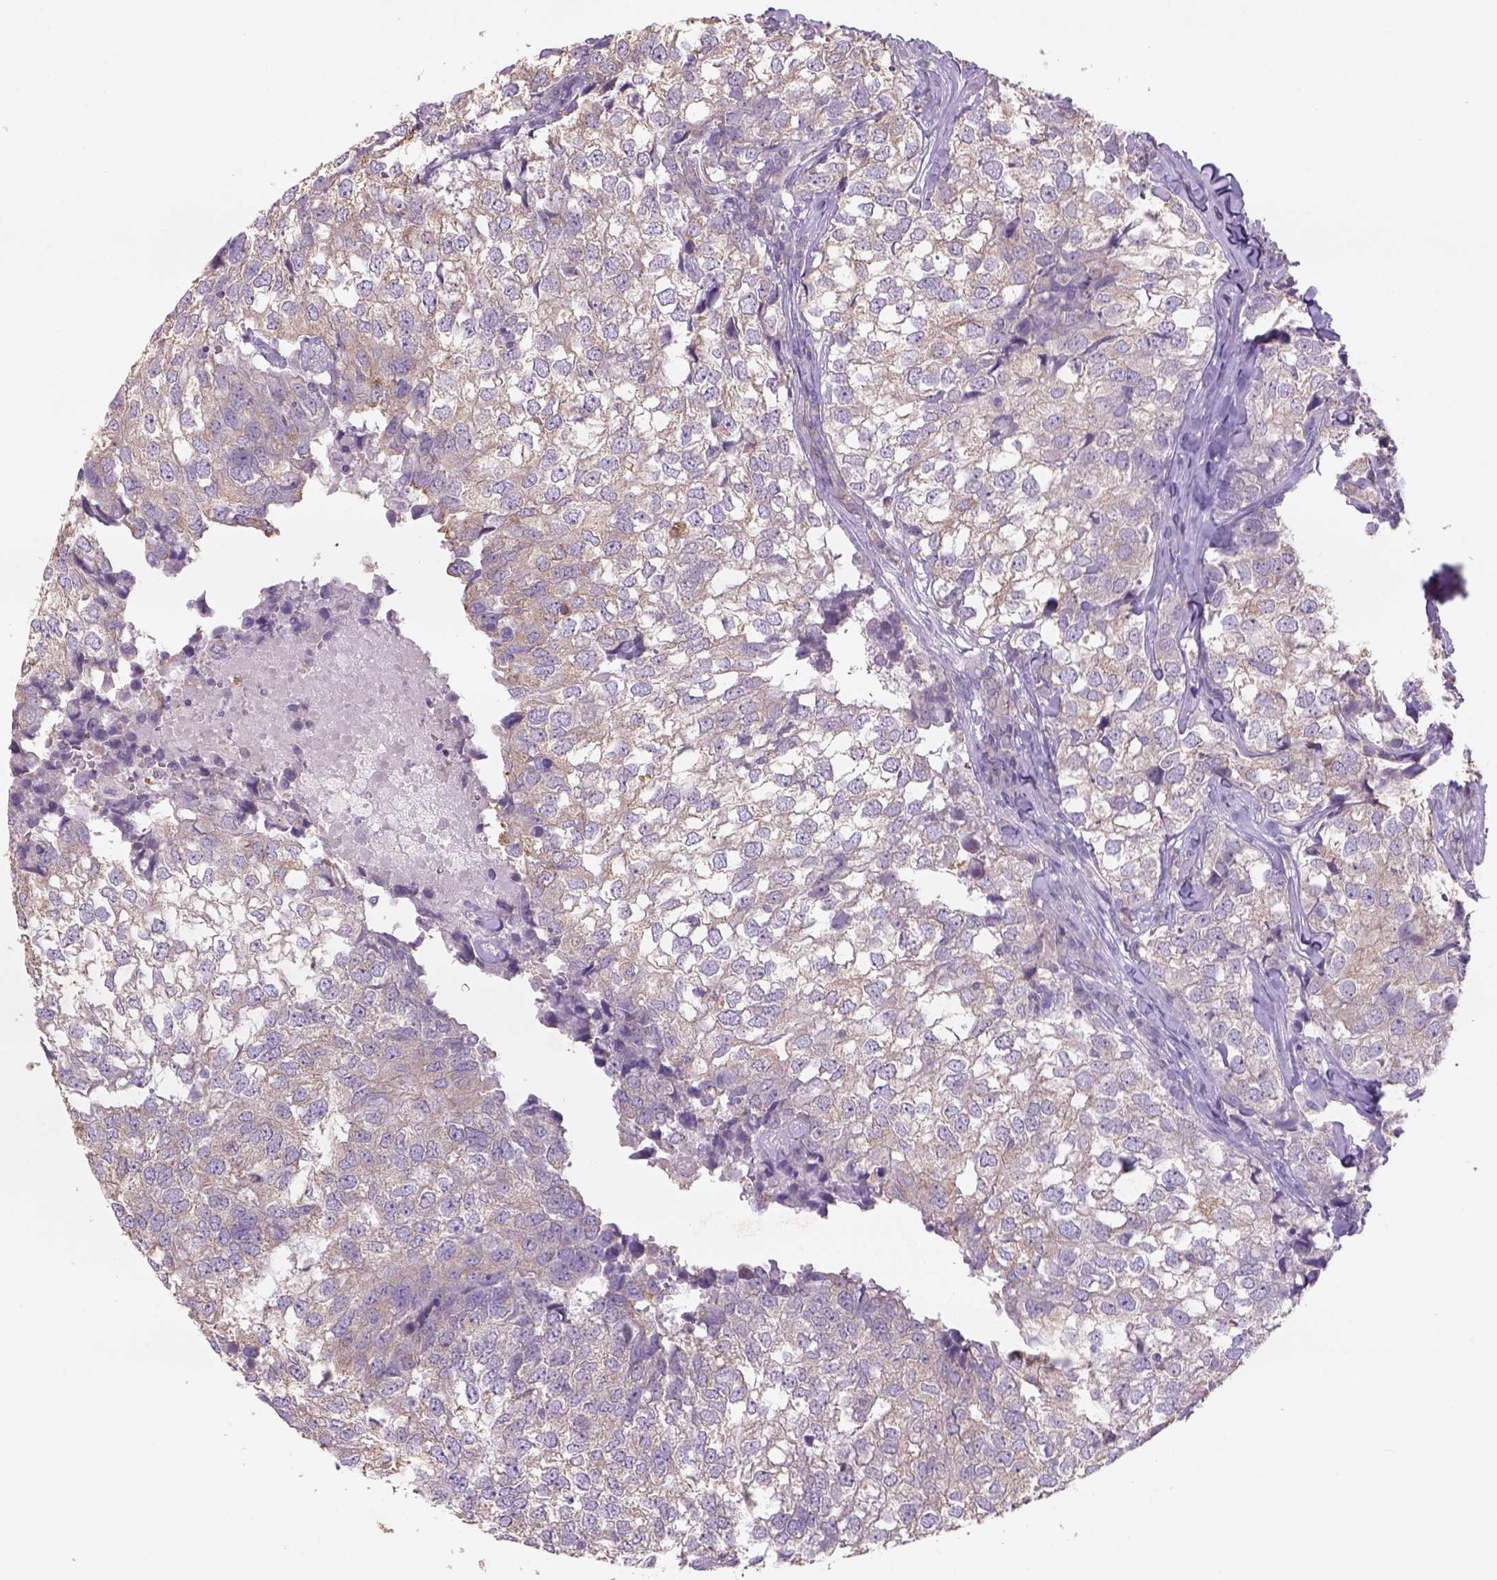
{"staining": {"intensity": "weak", "quantity": ">75%", "location": "cytoplasmic/membranous"}, "tissue": "breast cancer", "cell_type": "Tumor cells", "image_type": "cancer", "snomed": [{"axis": "morphology", "description": "Duct carcinoma"}, {"axis": "topography", "description": "Breast"}], "caption": "Invasive ductal carcinoma (breast) tissue shows weak cytoplasmic/membranous staining in approximately >75% of tumor cells, visualized by immunohistochemistry. Nuclei are stained in blue.", "gene": "NAALAD2", "patient": {"sex": "female", "age": 30}}